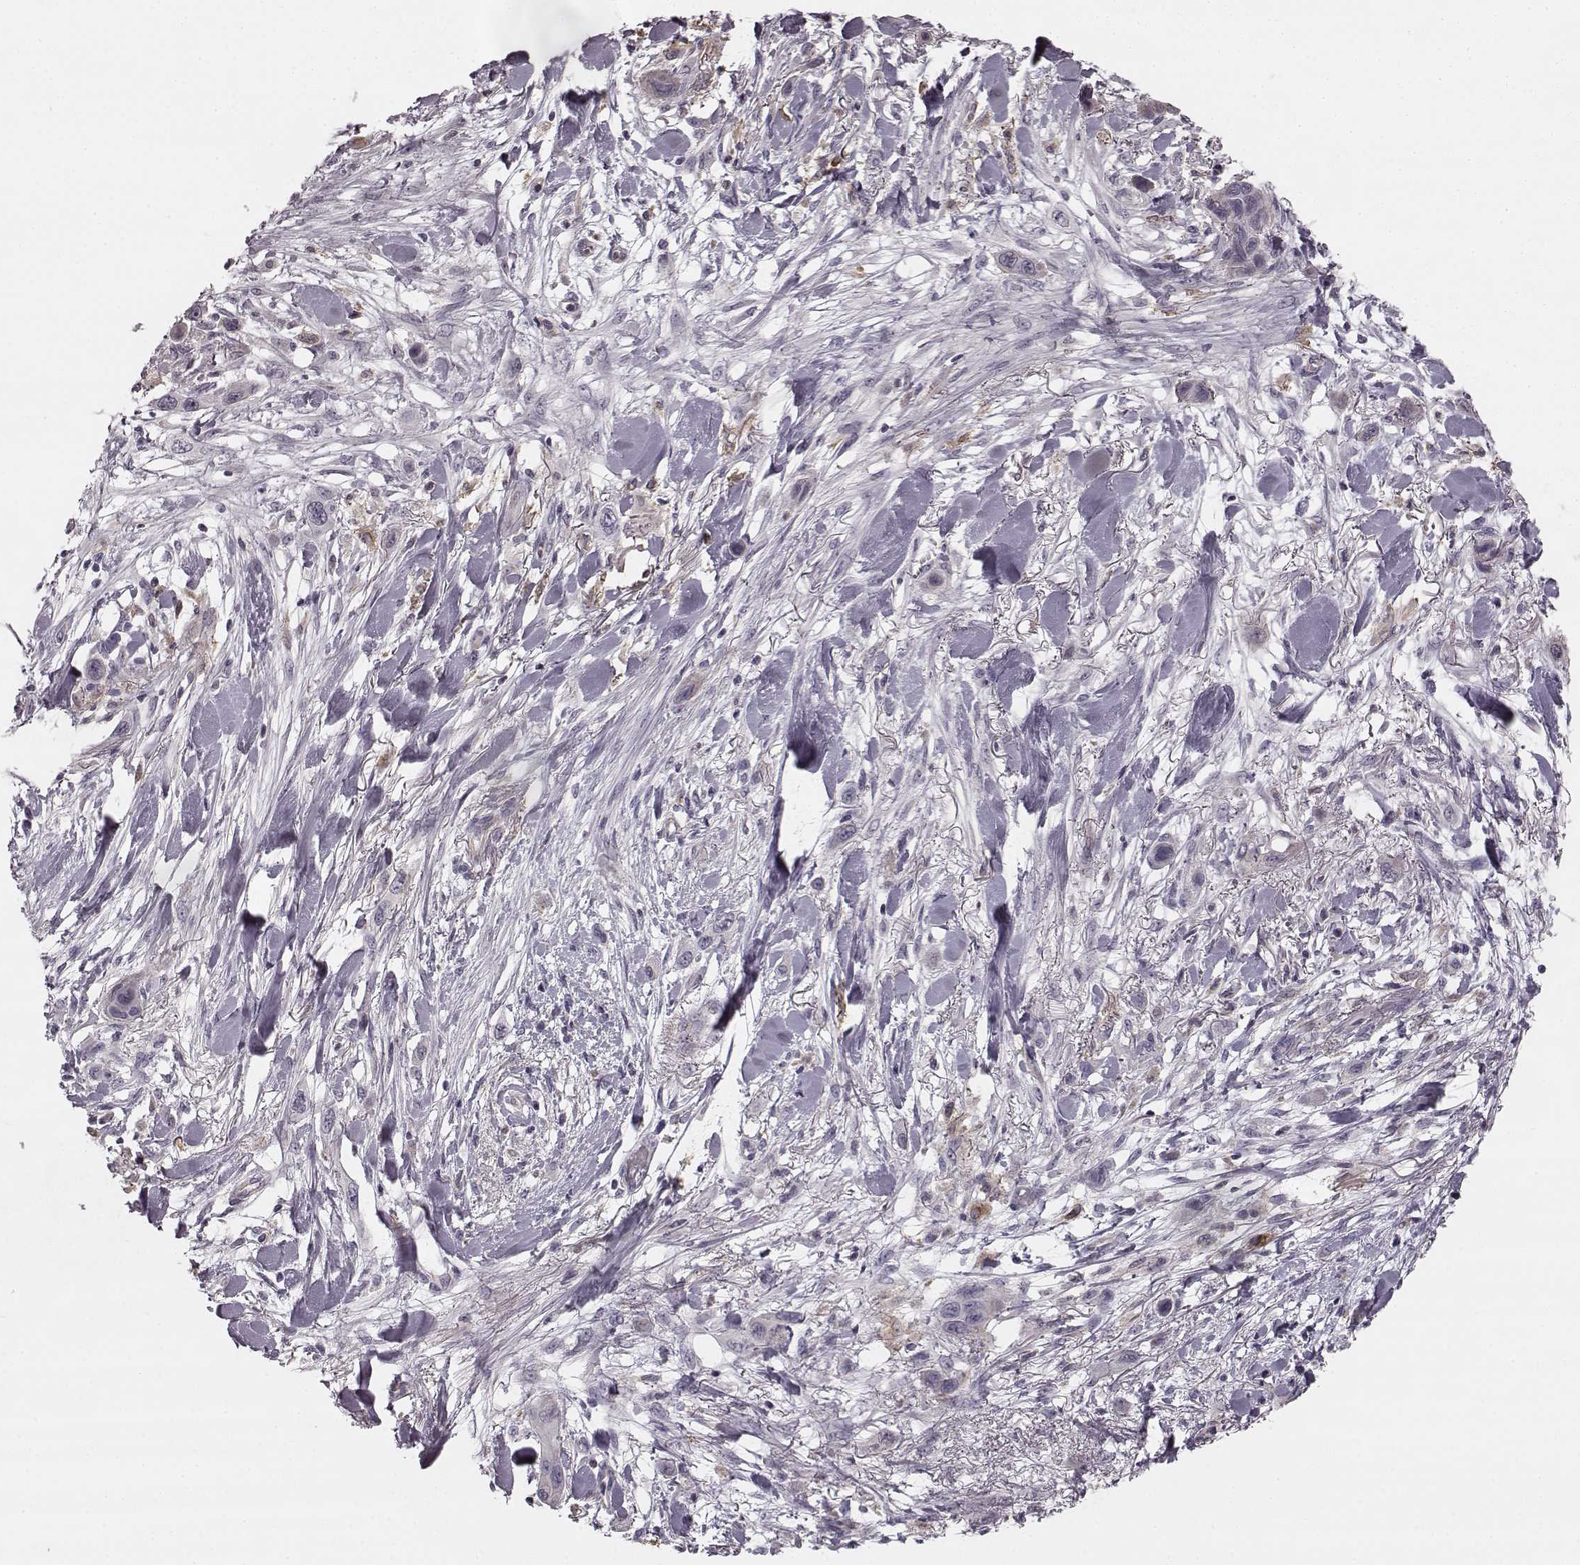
{"staining": {"intensity": "weak", "quantity": "<25%", "location": "cytoplasmic/membranous"}, "tissue": "skin cancer", "cell_type": "Tumor cells", "image_type": "cancer", "snomed": [{"axis": "morphology", "description": "Squamous cell carcinoma, NOS"}, {"axis": "topography", "description": "Skin"}], "caption": "Immunohistochemistry photomicrograph of human skin cancer stained for a protein (brown), which shows no expression in tumor cells. The staining is performed using DAB brown chromogen with nuclei counter-stained in using hematoxylin.", "gene": "HMMR", "patient": {"sex": "male", "age": 79}}